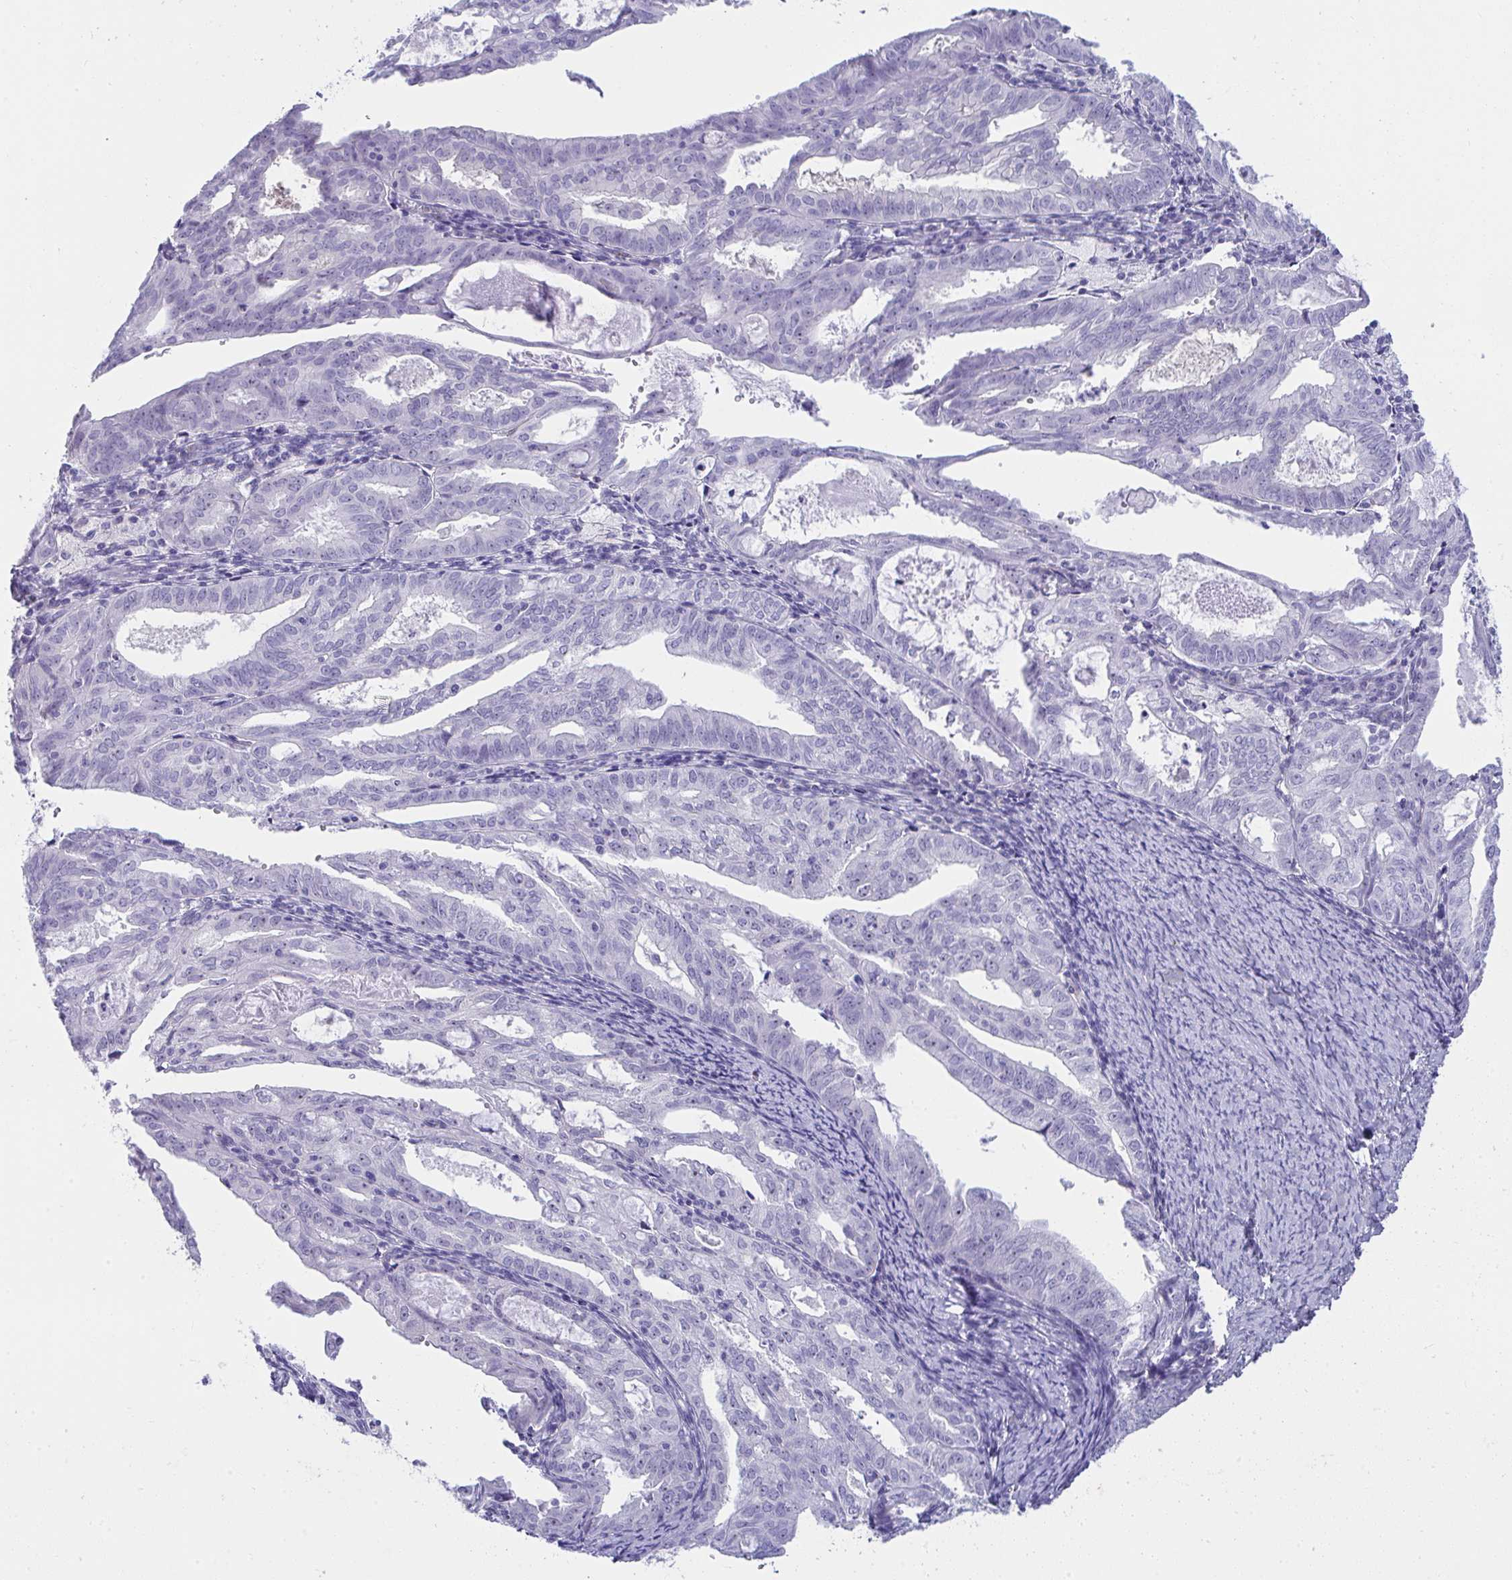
{"staining": {"intensity": "negative", "quantity": "none", "location": "none"}, "tissue": "endometrial cancer", "cell_type": "Tumor cells", "image_type": "cancer", "snomed": [{"axis": "morphology", "description": "Adenocarcinoma, NOS"}, {"axis": "topography", "description": "Endometrium"}], "caption": "High power microscopy micrograph of an IHC histopathology image of endometrial cancer (adenocarcinoma), revealing no significant positivity in tumor cells. Brightfield microscopy of IHC stained with DAB (brown) and hematoxylin (blue), captured at high magnification.", "gene": "LHFPL6", "patient": {"sex": "female", "age": 70}}